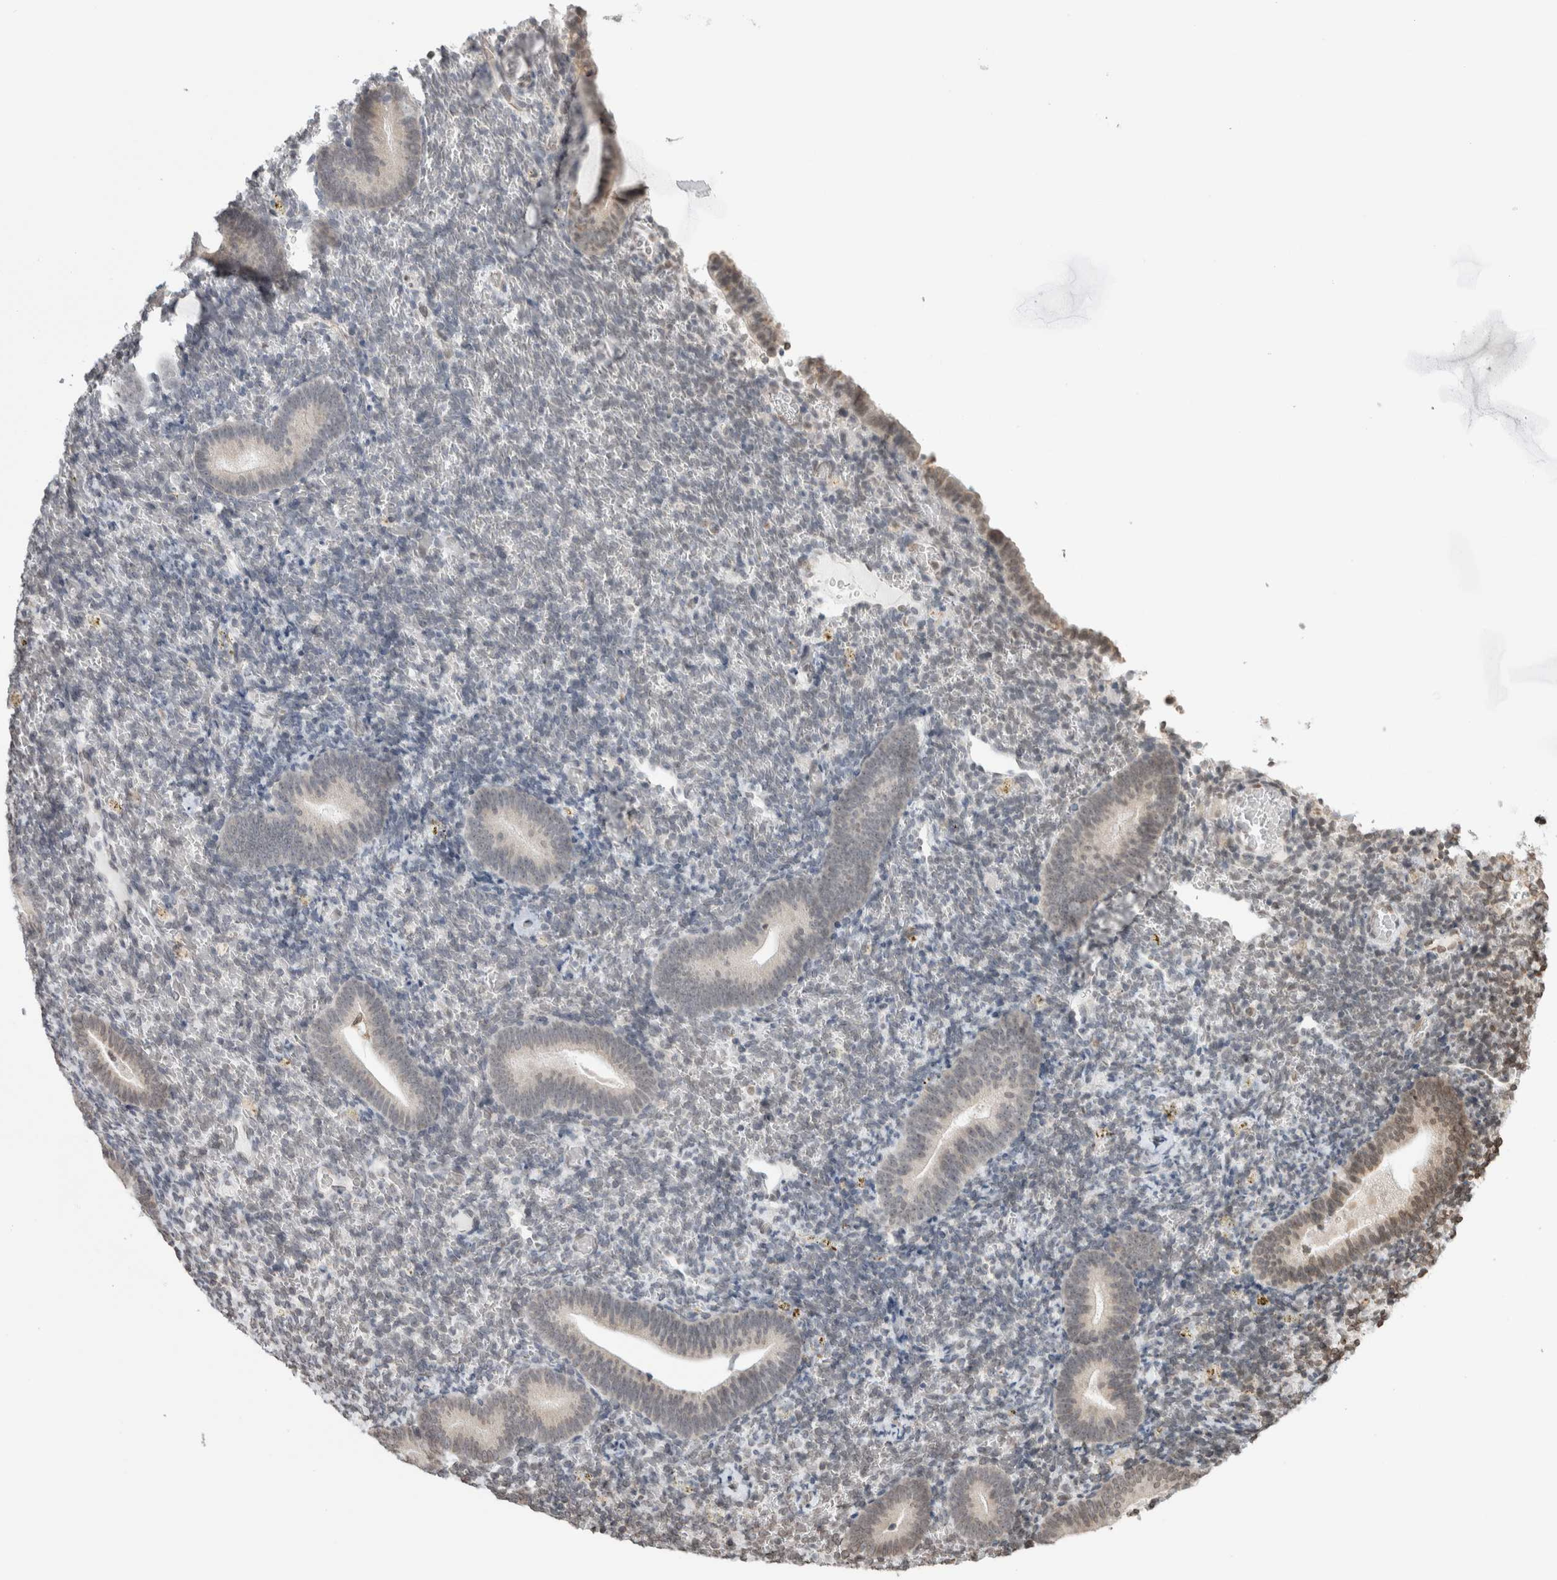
{"staining": {"intensity": "weak", "quantity": "25%-75%", "location": "nuclear"}, "tissue": "endometrium", "cell_type": "Cells in endometrial stroma", "image_type": "normal", "snomed": [{"axis": "morphology", "description": "Normal tissue, NOS"}, {"axis": "topography", "description": "Endometrium"}], "caption": "Cells in endometrial stroma show low levels of weak nuclear expression in approximately 25%-75% of cells in benign human endometrium. The protein of interest is stained brown, and the nuclei are stained in blue (DAB (3,3'-diaminobenzidine) IHC with brightfield microscopy, high magnification).", "gene": "RBMX2", "patient": {"sex": "female", "age": 51}}